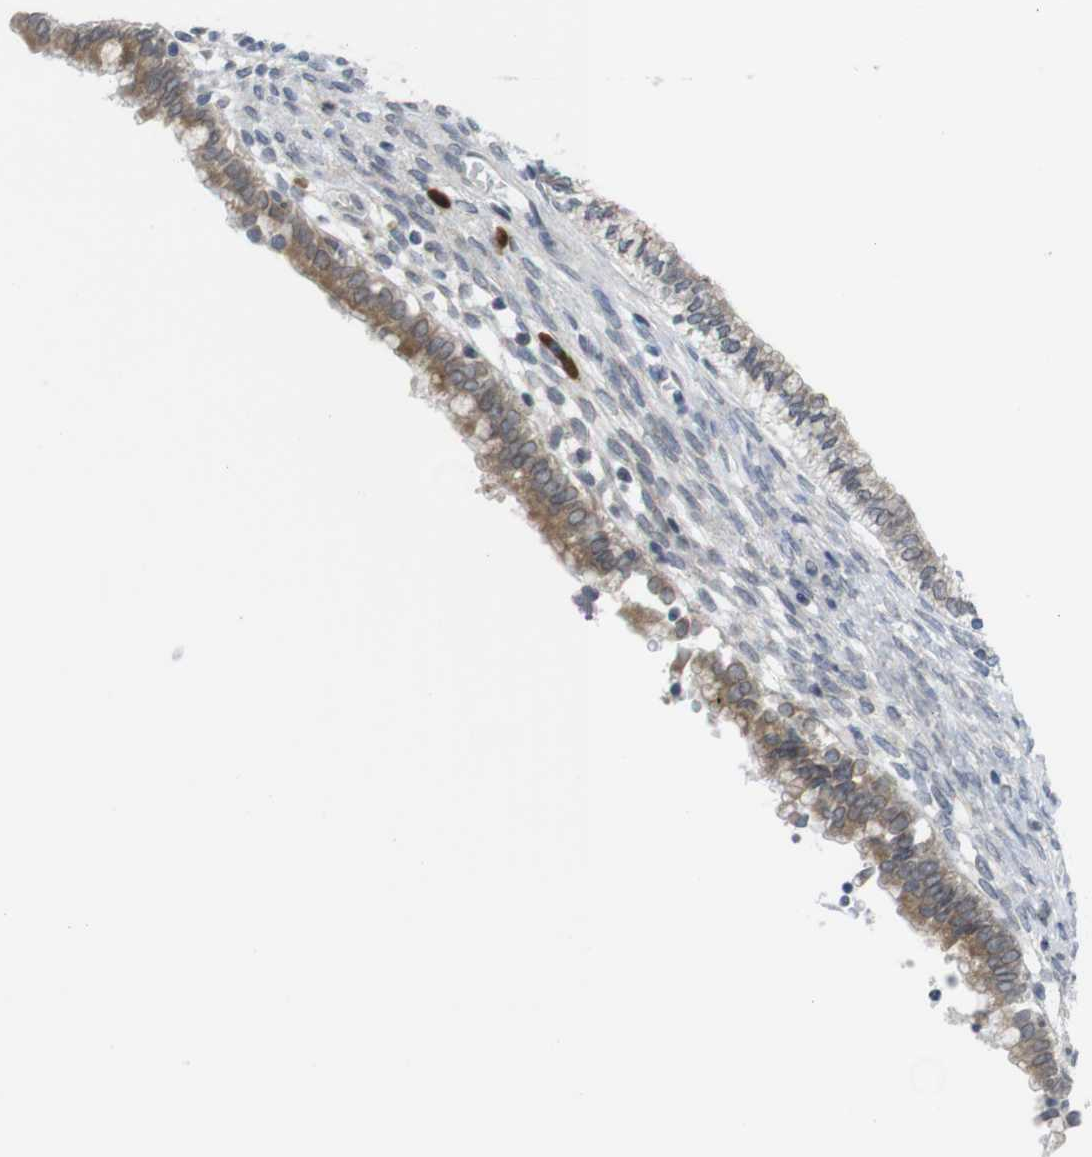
{"staining": {"intensity": "moderate", "quantity": "25%-75%", "location": "cytoplasmic/membranous"}, "tissue": "cervical cancer", "cell_type": "Tumor cells", "image_type": "cancer", "snomed": [{"axis": "morphology", "description": "Adenocarcinoma, NOS"}, {"axis": "topography", "description": "Cervix"}], "caption": "Tumor cells reveal medium levels of moderate cytoplasmic/membranous positivity in approximately 25%-75% of cells in cervical adenocarcinoma.", "gene": "ERGIC3", "patient": {"sex": "female", "age": 44}}